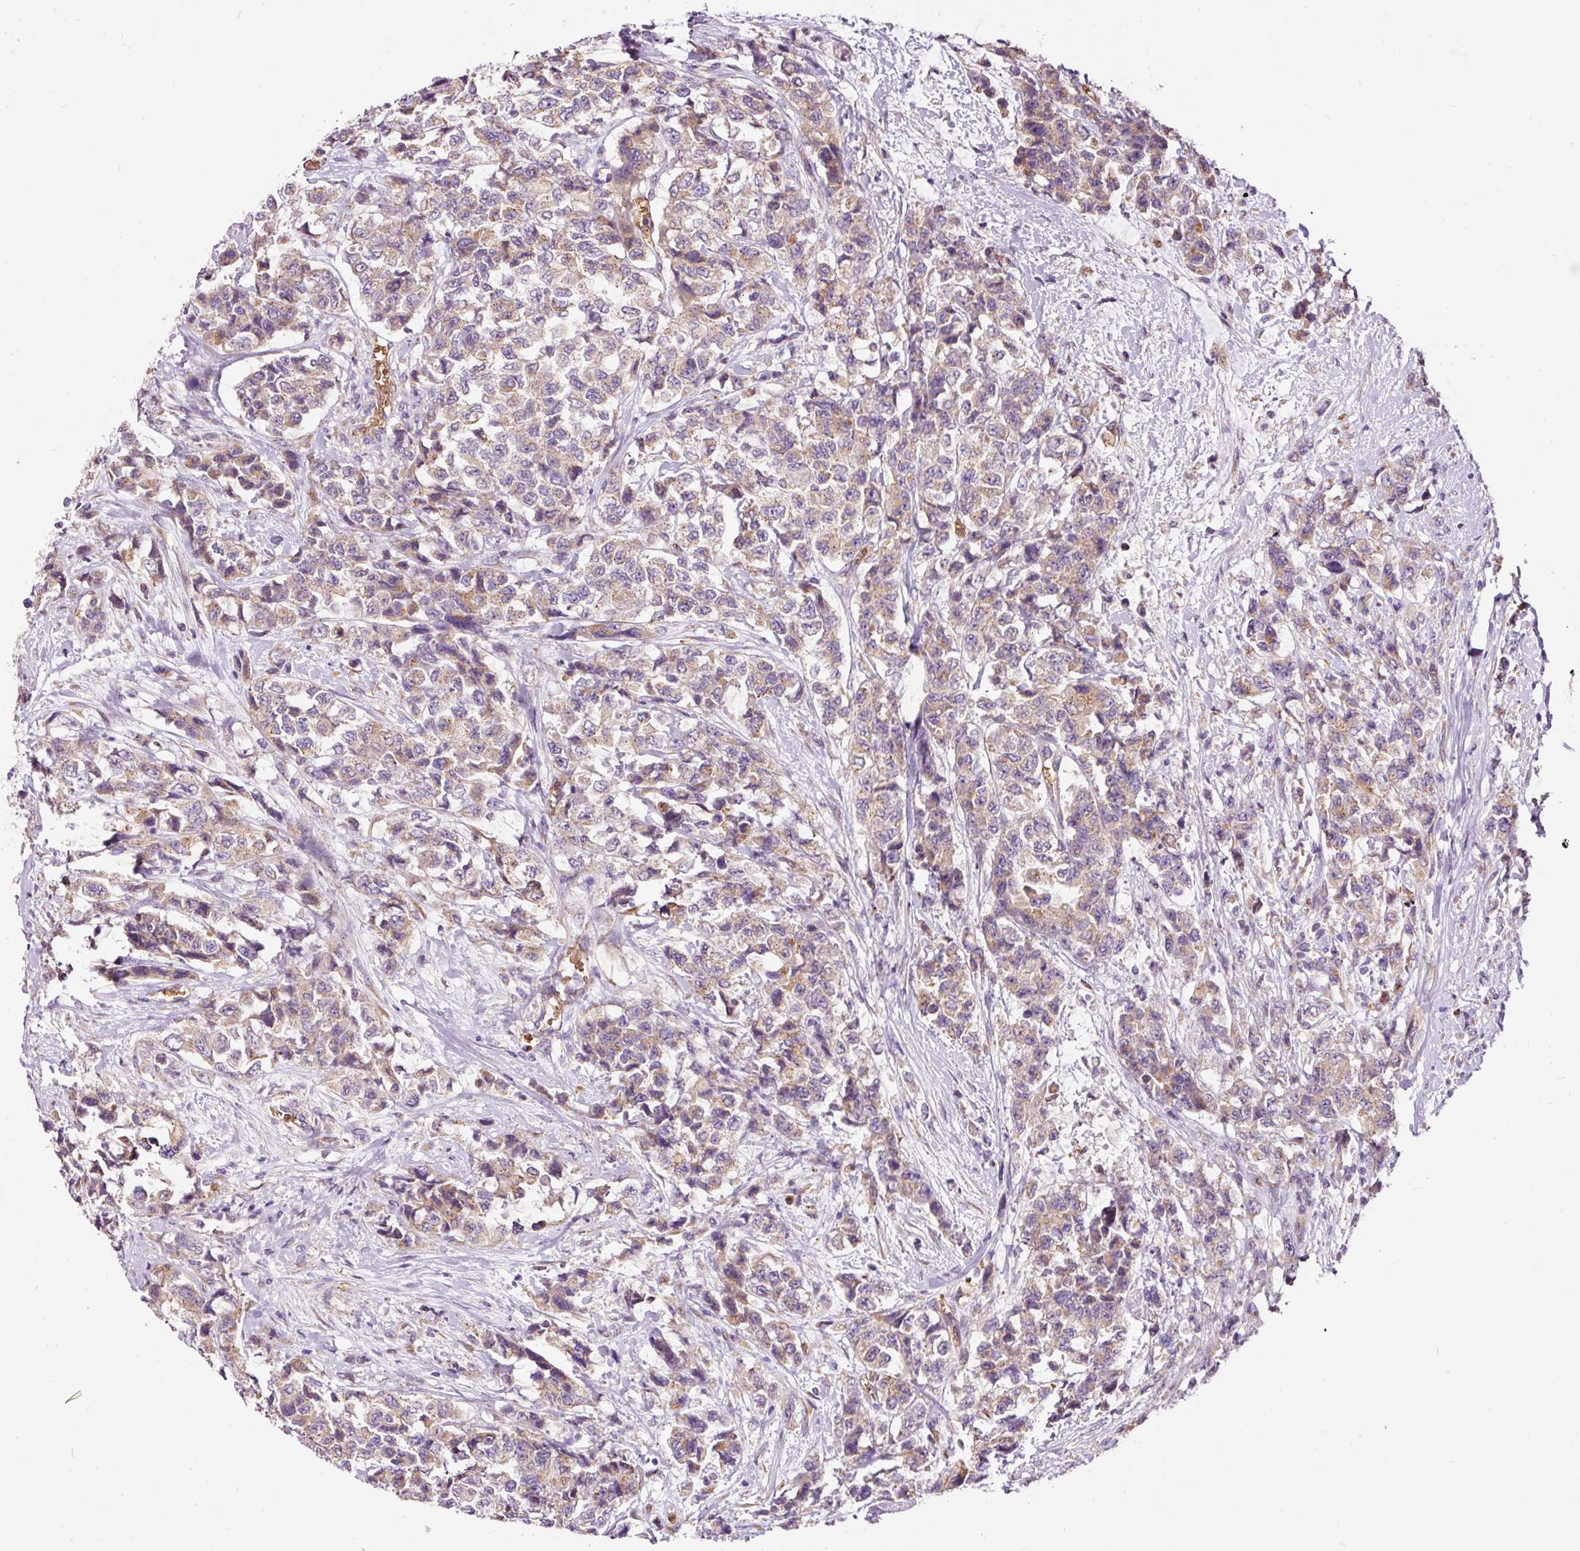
{"staining": {"intensity": "moderate", "quantity": ">75%", "location": "cytoplasmic/membranous"}, "tissue": "urothelial cancer", "cell_type": "Tumor cells", "image_type": "cancer", "snomed": [{"axis": "morphology", "description": "Urothelial carcinoma, High grade"}, {"axis": "topography", "description": "Urinary bladder"}], "caption": "Protein expression analysis of human urothelial carcinoma (high-grade) reveals moderate cytoplasmic/membranous expression in about >75% of tumor cells. (Brightfield microscopy of DAB IHC at high magnification).", "gene": "PRRC2A", "patient": {"sex": "female", "age": 78}}